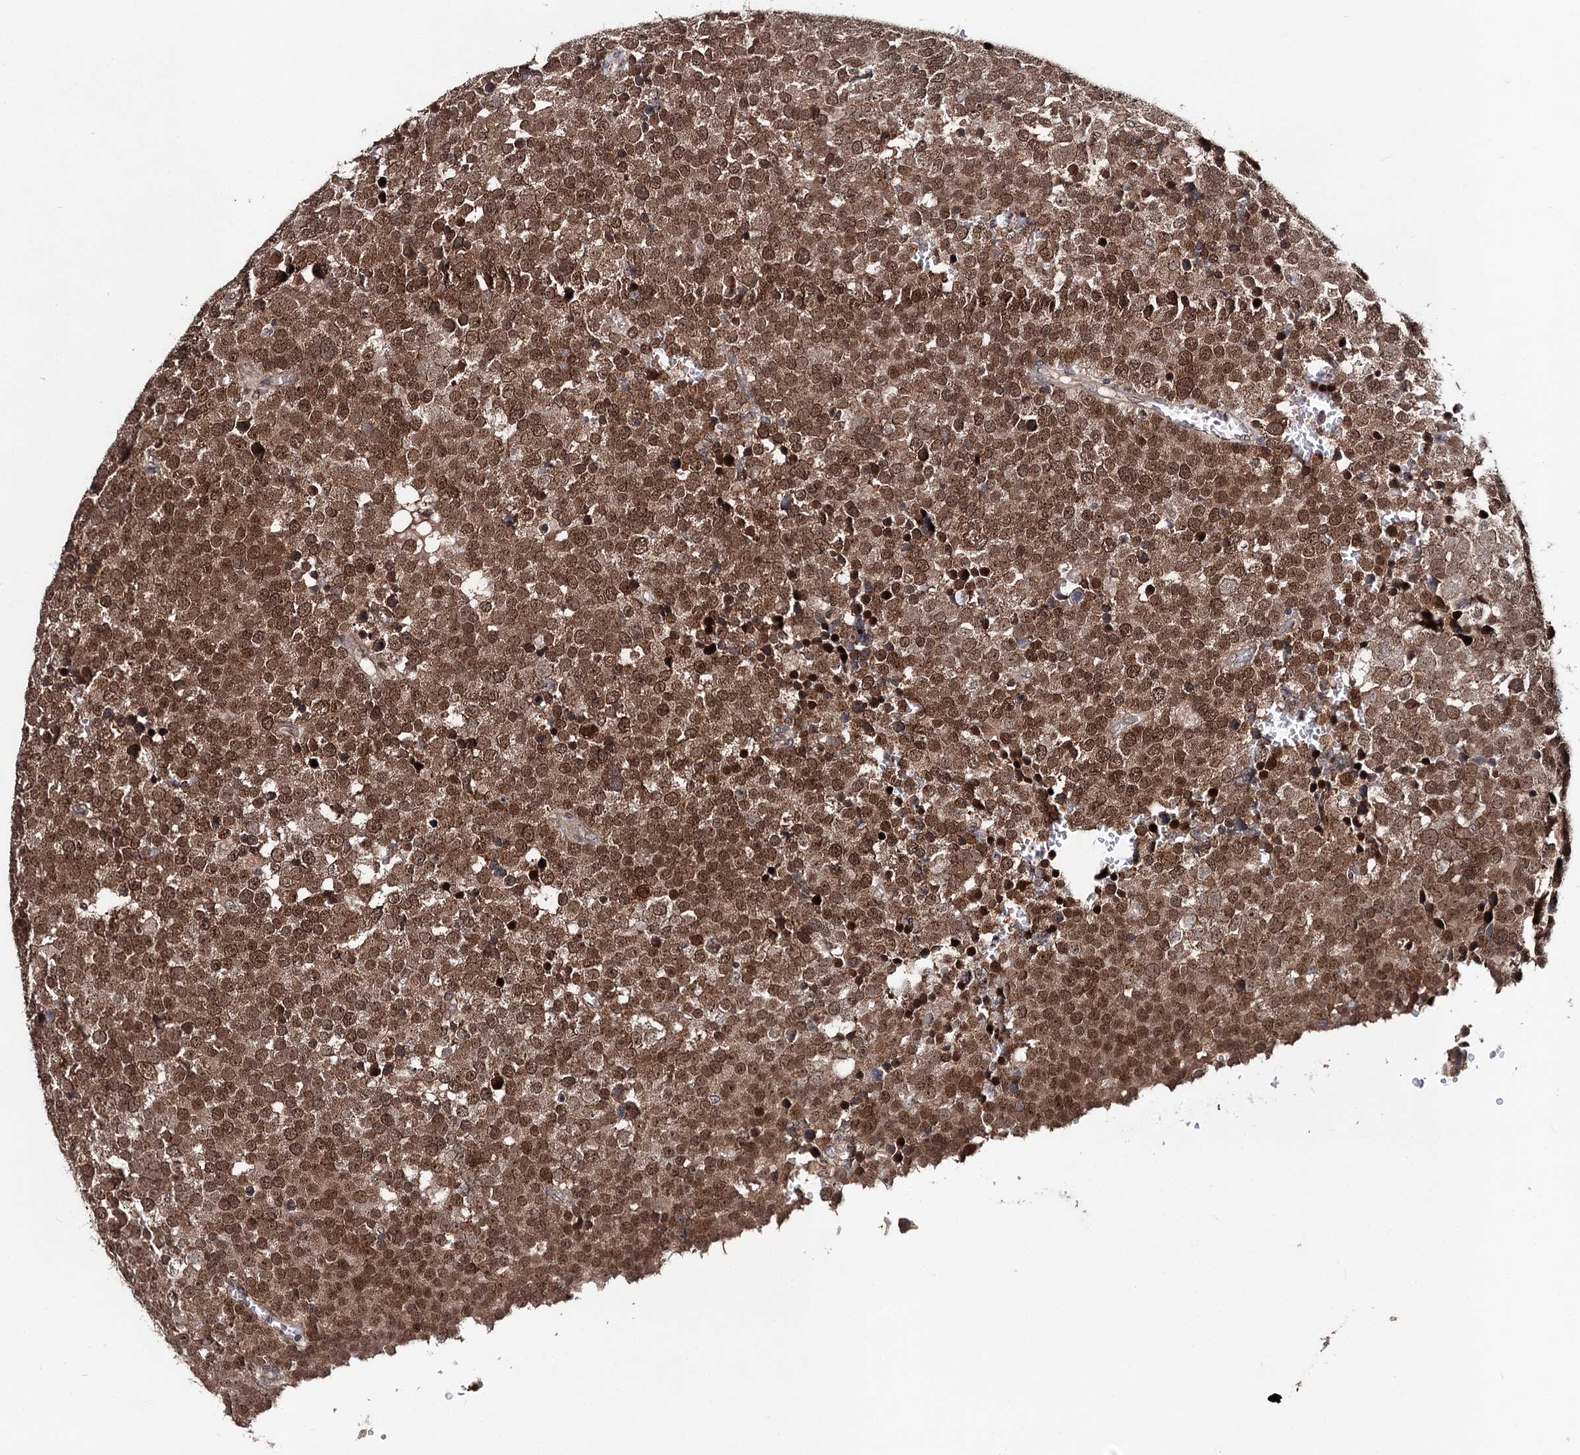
{"staining": {"intensity": "moderate", "quantity": ">75%", "location": "cytoplasmic/membranous,nuclear"}, "tissue": "testis cancer", "cell_type": "Tumor cells", "image_type": "cancer", "snomed": [{"axis": "morphology", "description": "Seminoma, NOS"}, {"axis": "topography", "description": "Testis"}], "caption": "Immunohistochemistry photomicrograph of neoplastic tissue: seminoma (testis) stained using IHC demonstrates medium levels of moderate protein expression localized specifically in the cytoplasmic/membranous and nuclear of tumor cells, appearing as a cytoplasmic/membranous and nuclear brown color.", "gene": "NOPCHAP1", "patient": {"sex": "male", "age": 71}}